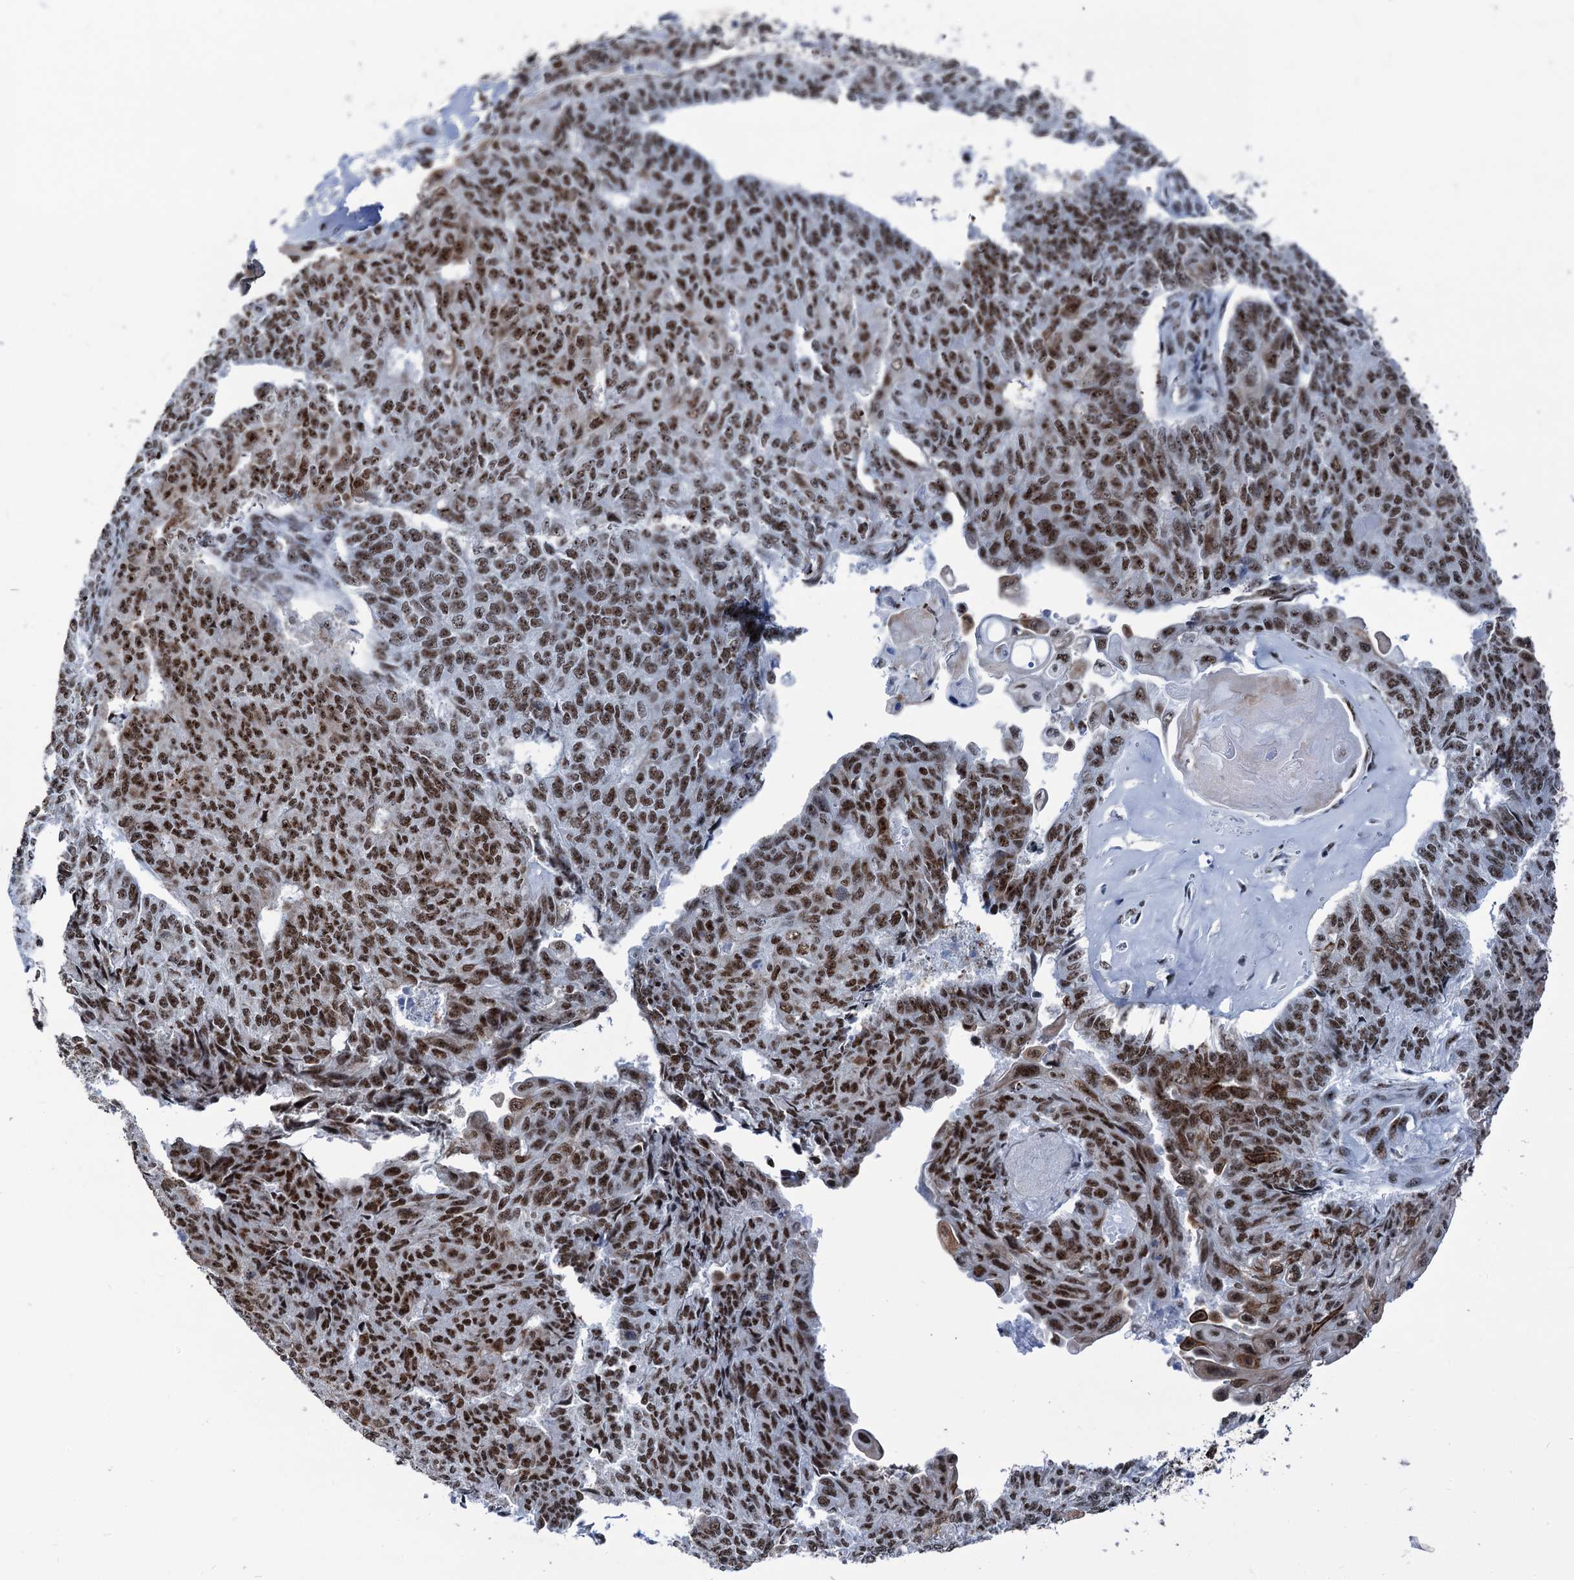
{"staining": {"intensity": "moderate", "quantity": ">75%", "location": "nuclear"}, "tissue": "endometrial cancer", "cell_type": "Tumor cells", "image_type": "cancer", "snomed": [{"axis": "morphology", "description": "Adenocarcinoma, NOS"}, {"axis": "topography", "description": "Endometrium"}], "caption": "This histopathology image demonstrates IHC staining of human adenocarcinoma (endometrial), with medium moderate nuclear expression in approximately >75% of tumor cells.", "gene": "DDX23", "patient": {"sex": "female", "age": 32}}